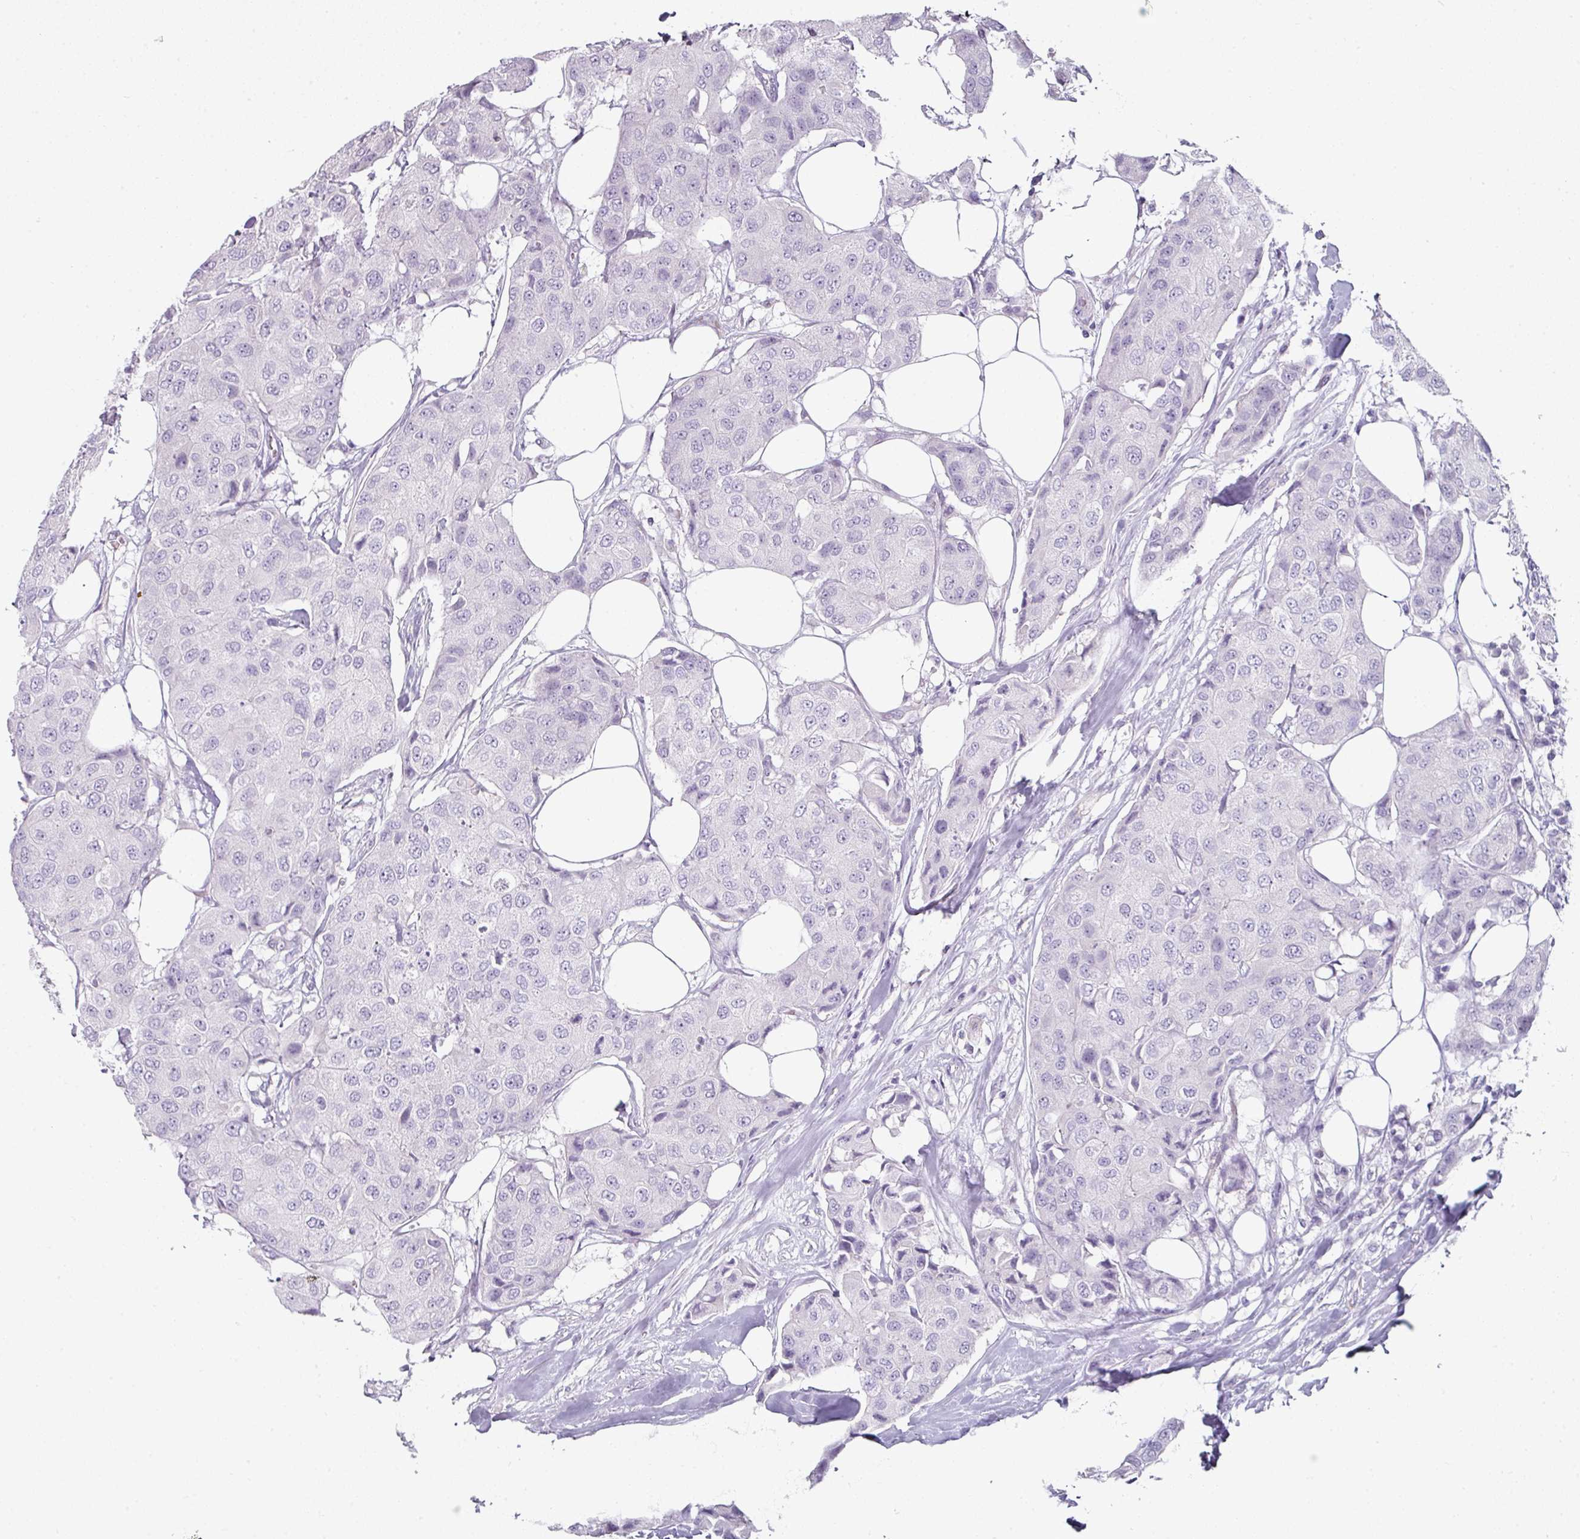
{"staining": {"intensity": "negative", "quantity": "none", "location": "none"}, "tissue": "breast cancer", "cell_type": "Tumor cells", "image_type": "cancer", "snomed": [{"axis": "morphology", "description": "Duct carcinoma"}, {"axis": "topography", "description": "Breast"}], "caption": "This is a micrograph of immunohistochemistry (IHC) staining of breast cancer, which shows no expression in tumor cells.", "gene": "C19orf33", "patient": {"sex": "female", "age": 80}}